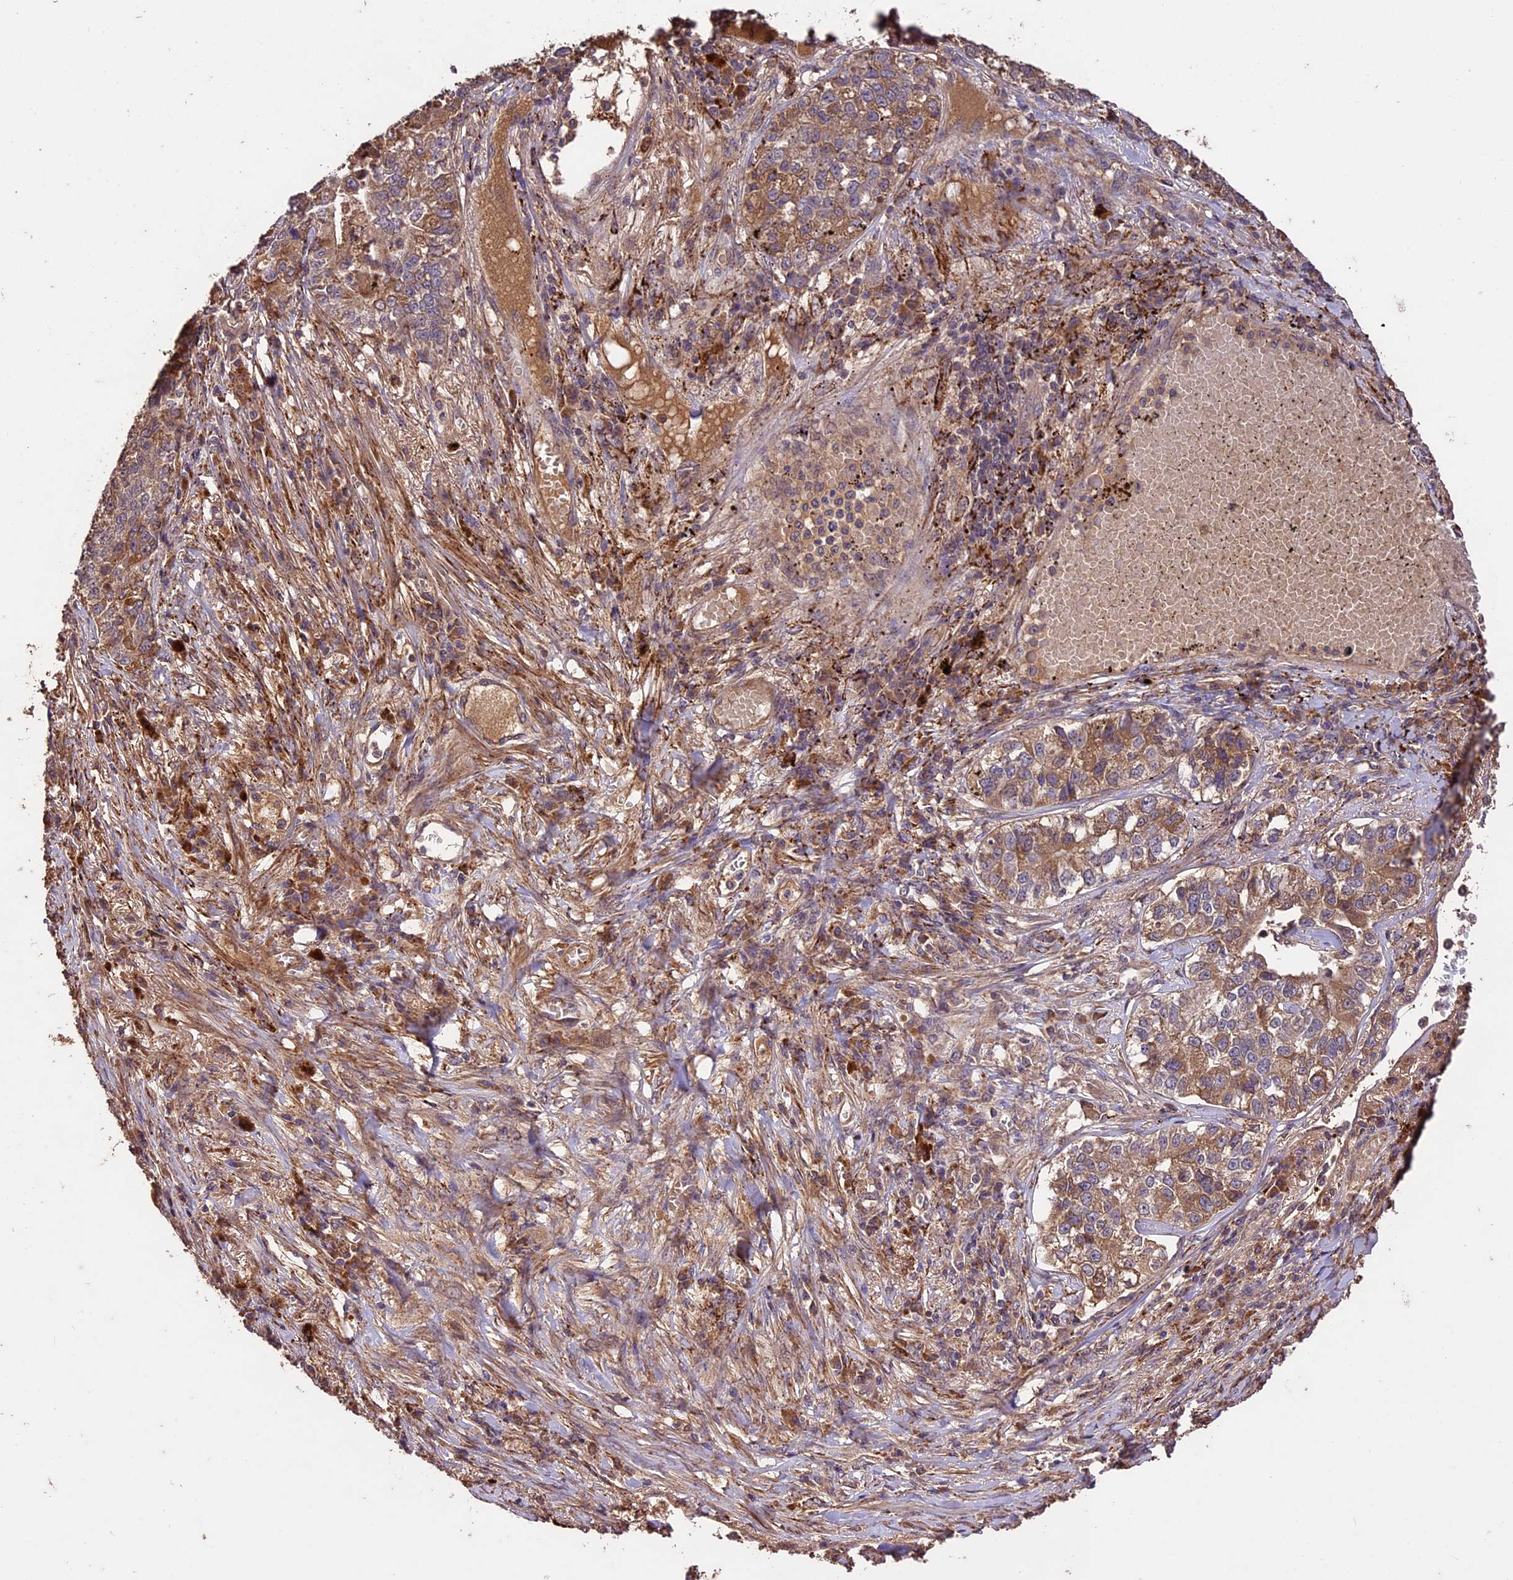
{"staining": {"intensity": "moderate", "quantity": ">75%", "location": "cytoplasmic/membranous"}, "tissue": "lung cancer", "cell_type": "Tumor cells", "image_type": "cancer", "snomed": [{"axis": "morphology", "description": "Adenocarcinoma, NOS"}, {"axis": "topography", "description": "Lung"}], "caption": "Immunohistochemical staining of human lung cancer (adenocarcinoma) exhibits moderate cytoplasmic/membranous protein positivity in approximately >75% of tumor cells.", "gene": "CRLF1", "patient": {"sex": "male", "age": 49}}